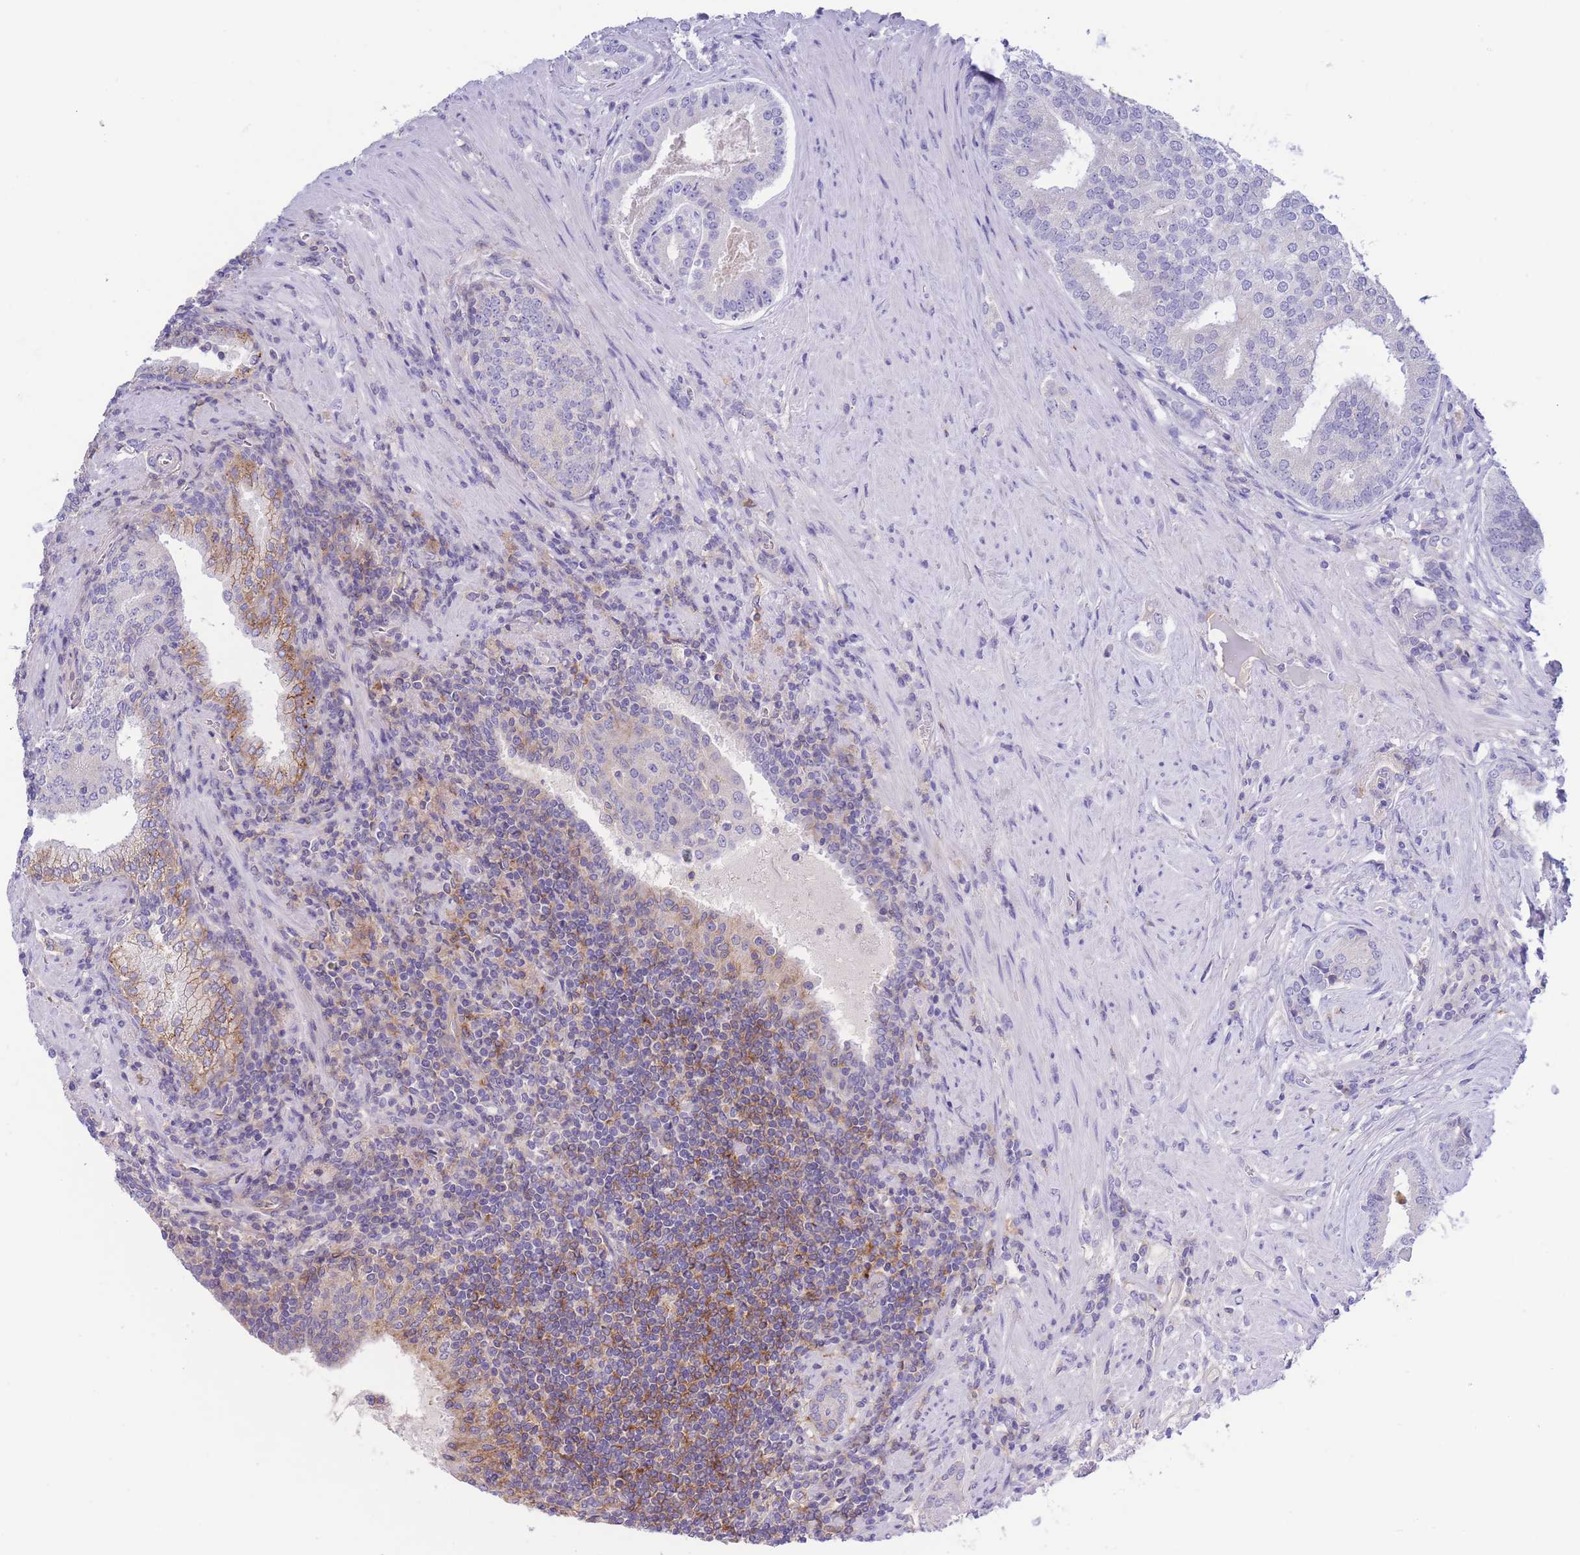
{"staining": {"intensity": "negative", "quantity": "none", "location": "none"}, "tissue": "prostate cancer", "cell_type": "Tumor cells", "image_type": "cancer", "snomed": [{"axis": "morphology", "description": "Adenocarcinoma, High grade"}, {"axis": "topography", "description": "Prostate"}], "caption": "Immunohistochemistry of prostate cancer reveals no expression in tumor cells.", "gene": "PCDHB3", "patient": {"sex": "male", "age": 55}}